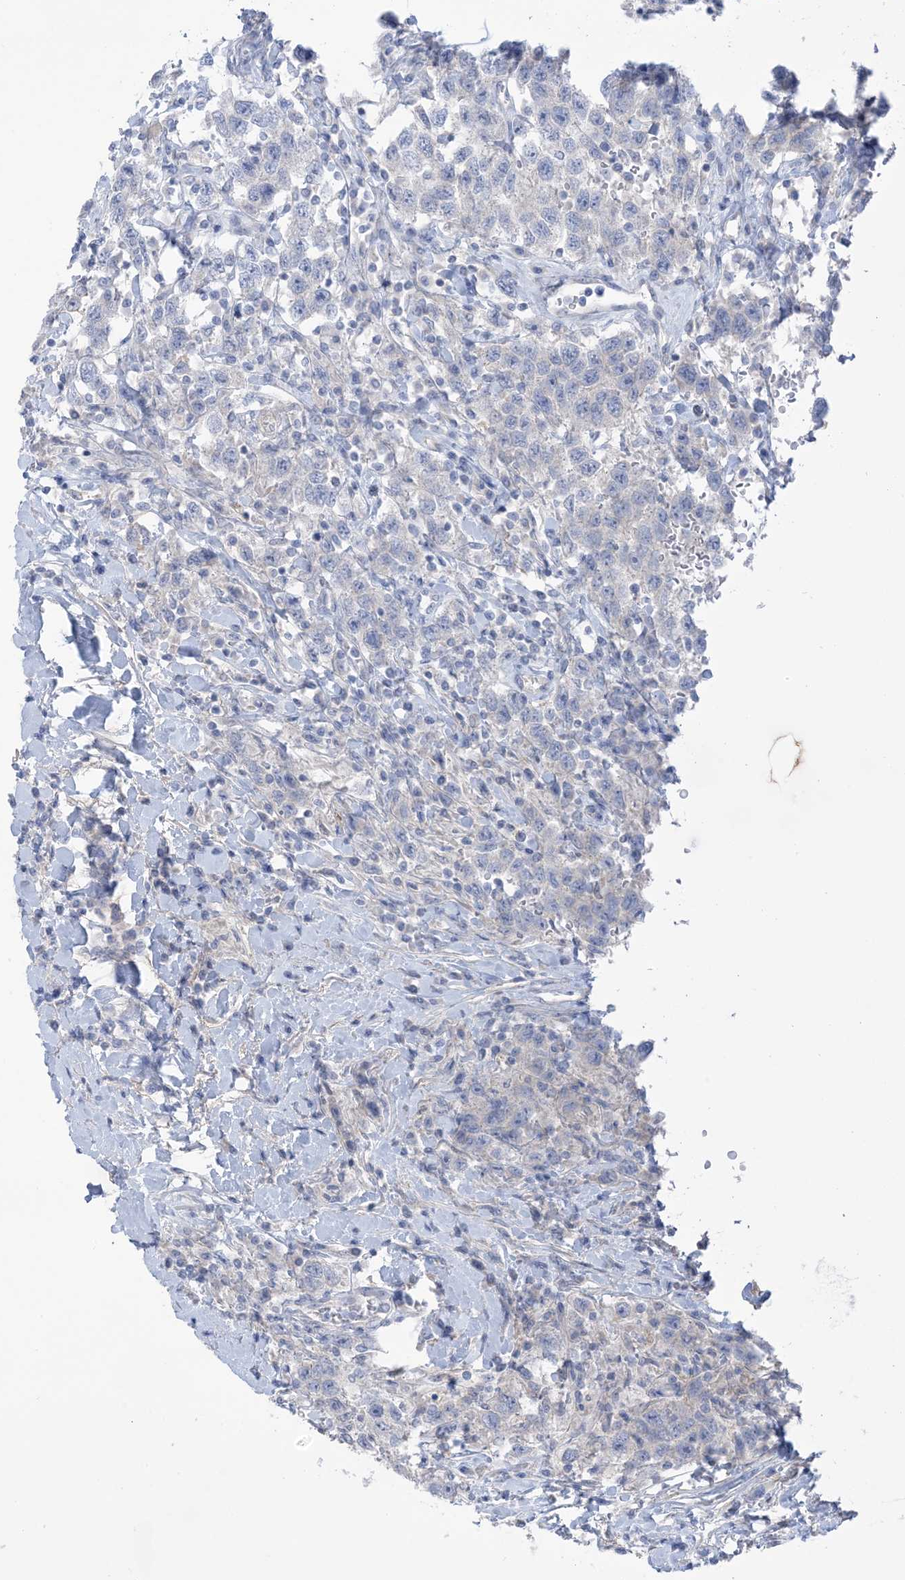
{"staining": {"intensity": "negative", "quantity": "none", "location": "none"}, "tissue": "testis cancer", "cell_type": "Tumor cells", "image_type": "cancer", "snomed": [{"axis": "morphology", "description": "Seminoma, NOS"}, {"axis": "topography", "description": "Testis"}], "caption": "Seminoma (testis) was stained to show a protein in brown. There is no significant positivity in tumor cells. The staining was performed using DAB (3,3'-diaminobenzidine) to visualize the protein expression in brown, while the nuclei were stained in blue with hematoxylin (Magnification: 20x).", "gene": "MTHFD2L", "patient": {"sex": "male", "age": 41}}